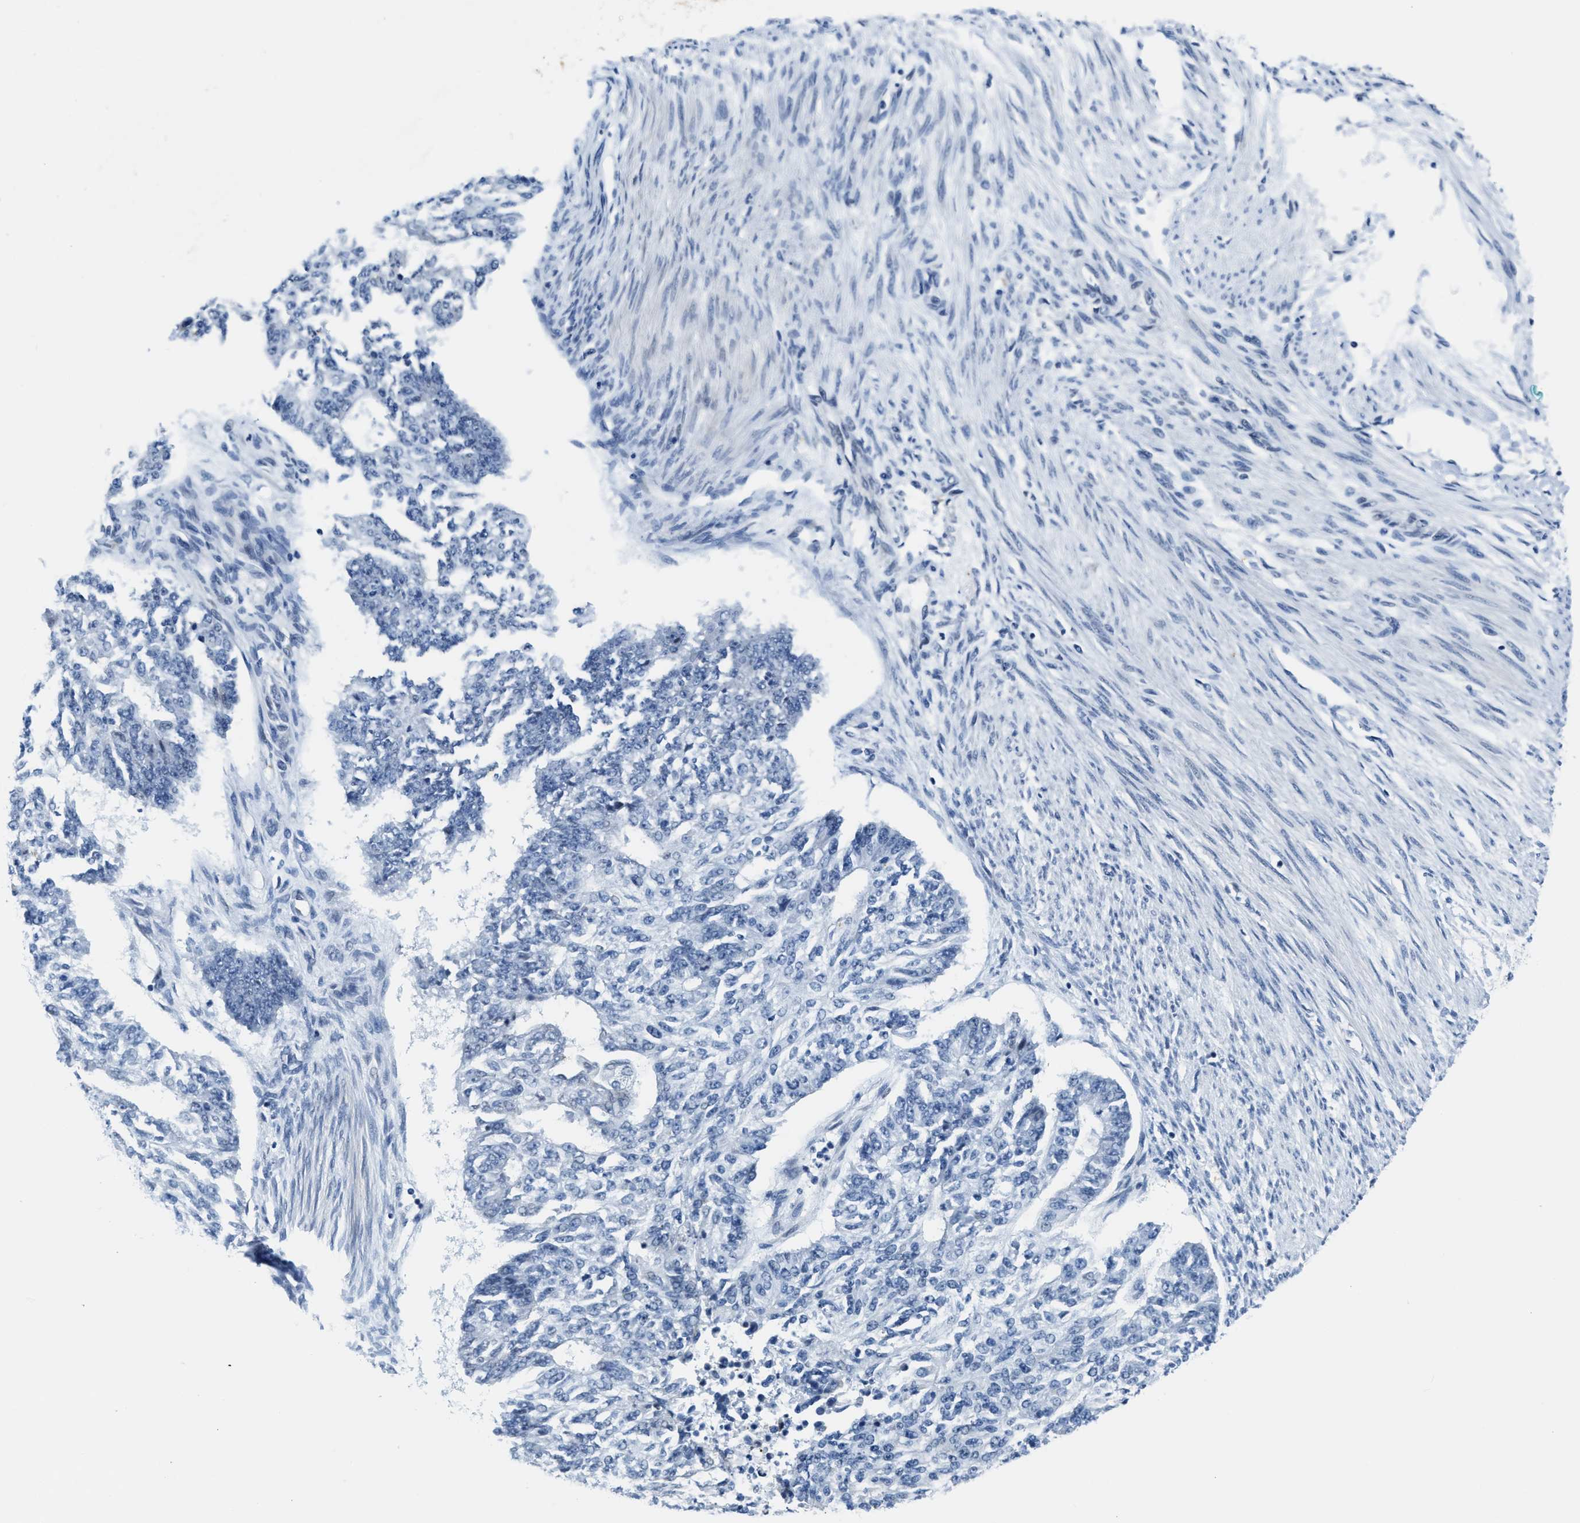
{"staining": {"intensity": "negative", "quantity": "none", "location": "none"}, "tissue": "endometrial cancer", "cell_type": "Tumor cells", "image_type": "cancer", "snomed": [{"axis": "morphology", "description": "Adenocarcinoma, NOS"}, {"axis": "topography", "description": "Endometrium"}], "caption": "Immunohistochemical staining of human endometrial cancer exhibits no significant staining in tumor cells.", "gene": "ASZ1", "patient": {"sex": "female", "age": 32}}